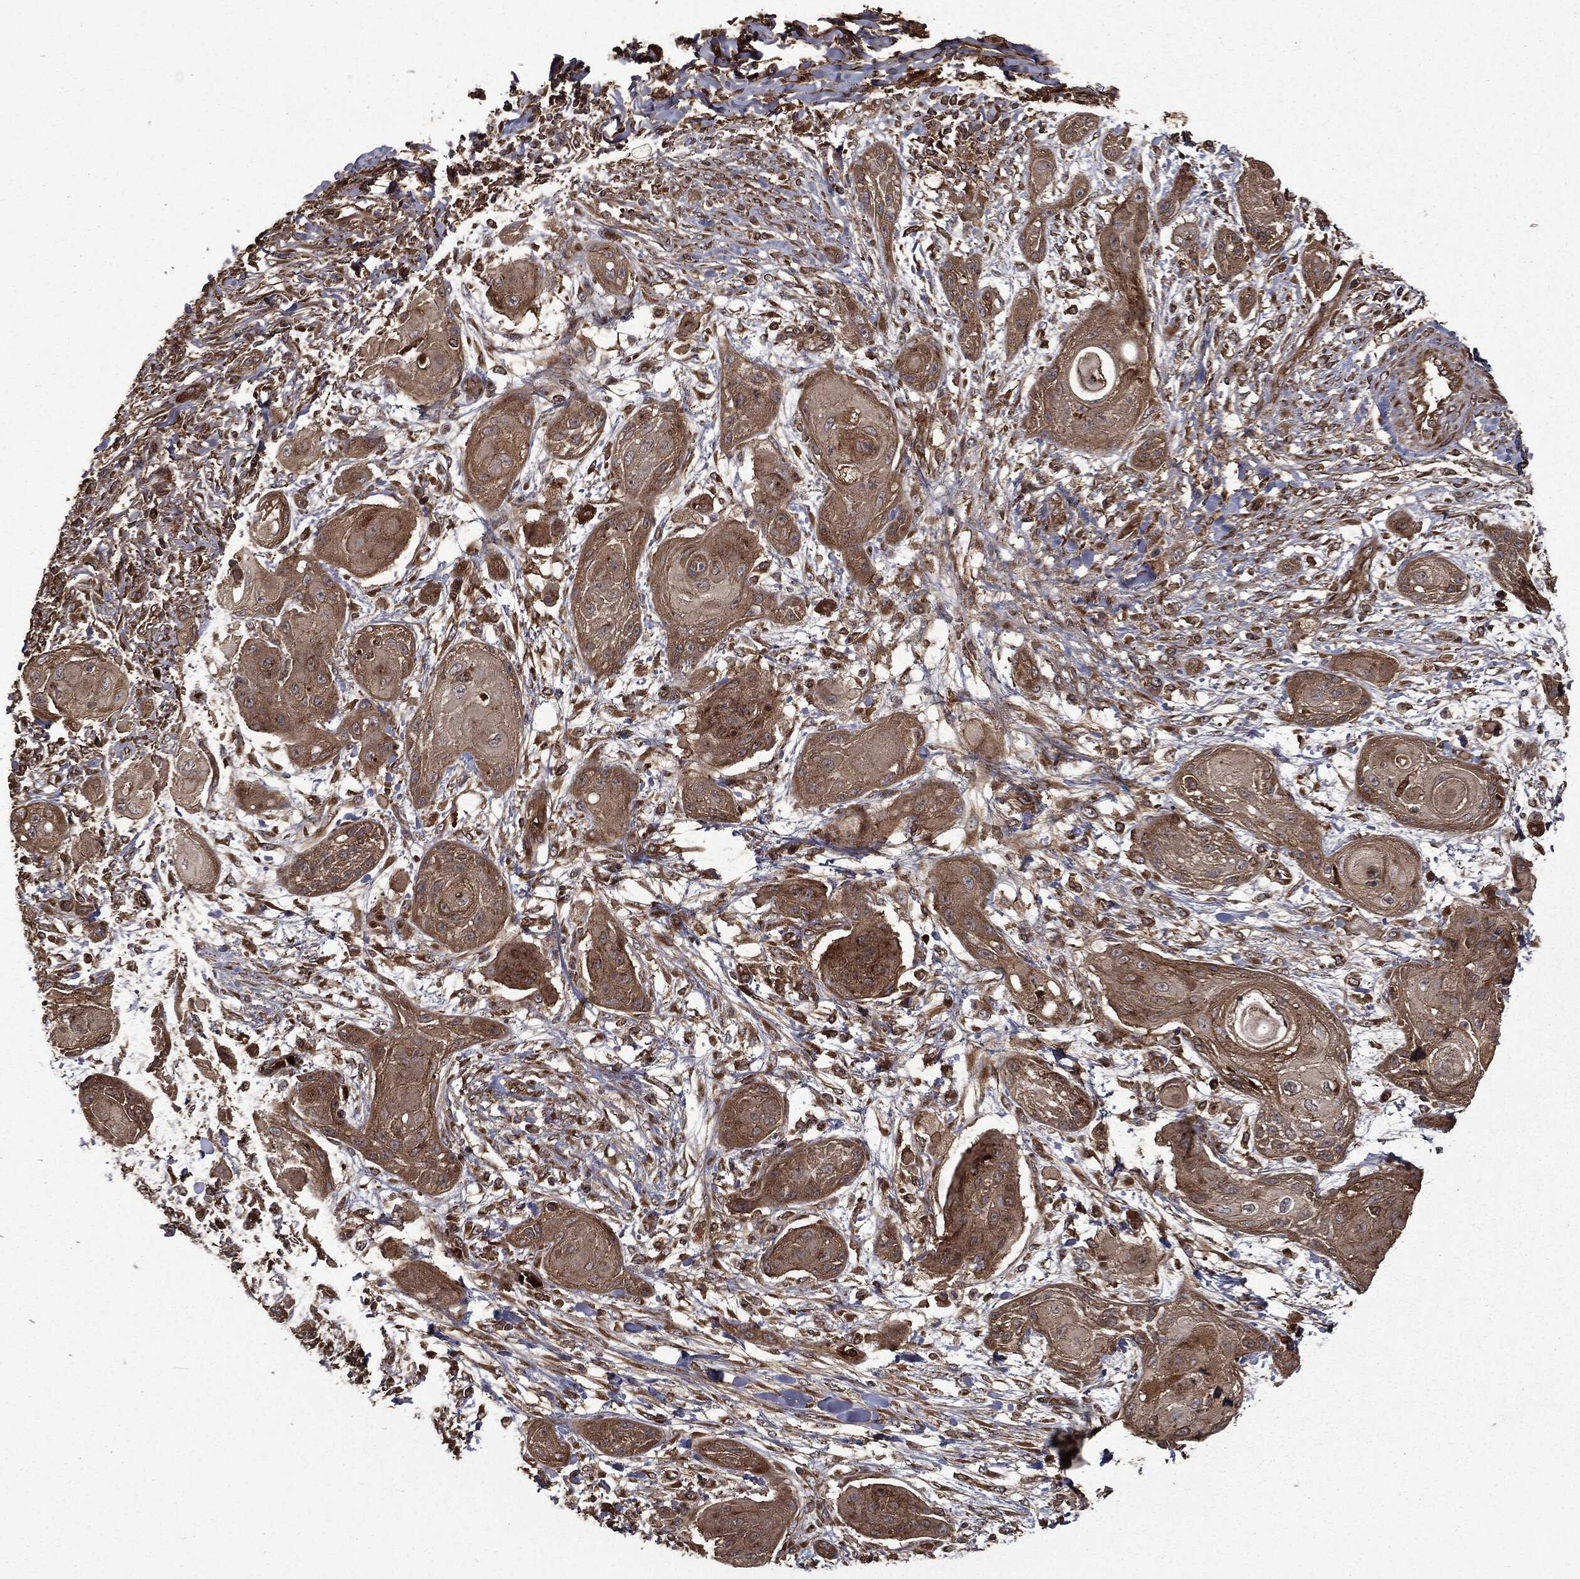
{"staining": {"intensity": "moderate", "quantity": "25%-75%", "location": "cytoplasmic/membranous"}, "tissue": "skin cancer", "cell_type": "Tumor cells", "image_type": "cancer", "snomed": [{"axis": "morphology", "description": "Squamous cell carcinoma, NOS"}, {"axis": "topography", "description": "Skin"}], "caption": "Skin squamous cell carcinoma was stained to show a protein in brown. There is medium levels of moderate cytoplasmic/membranous staining in approximately 25%-75% of tumor cells.", "gene": "HTT", "patient": {"sex": "male", "age": 62}}